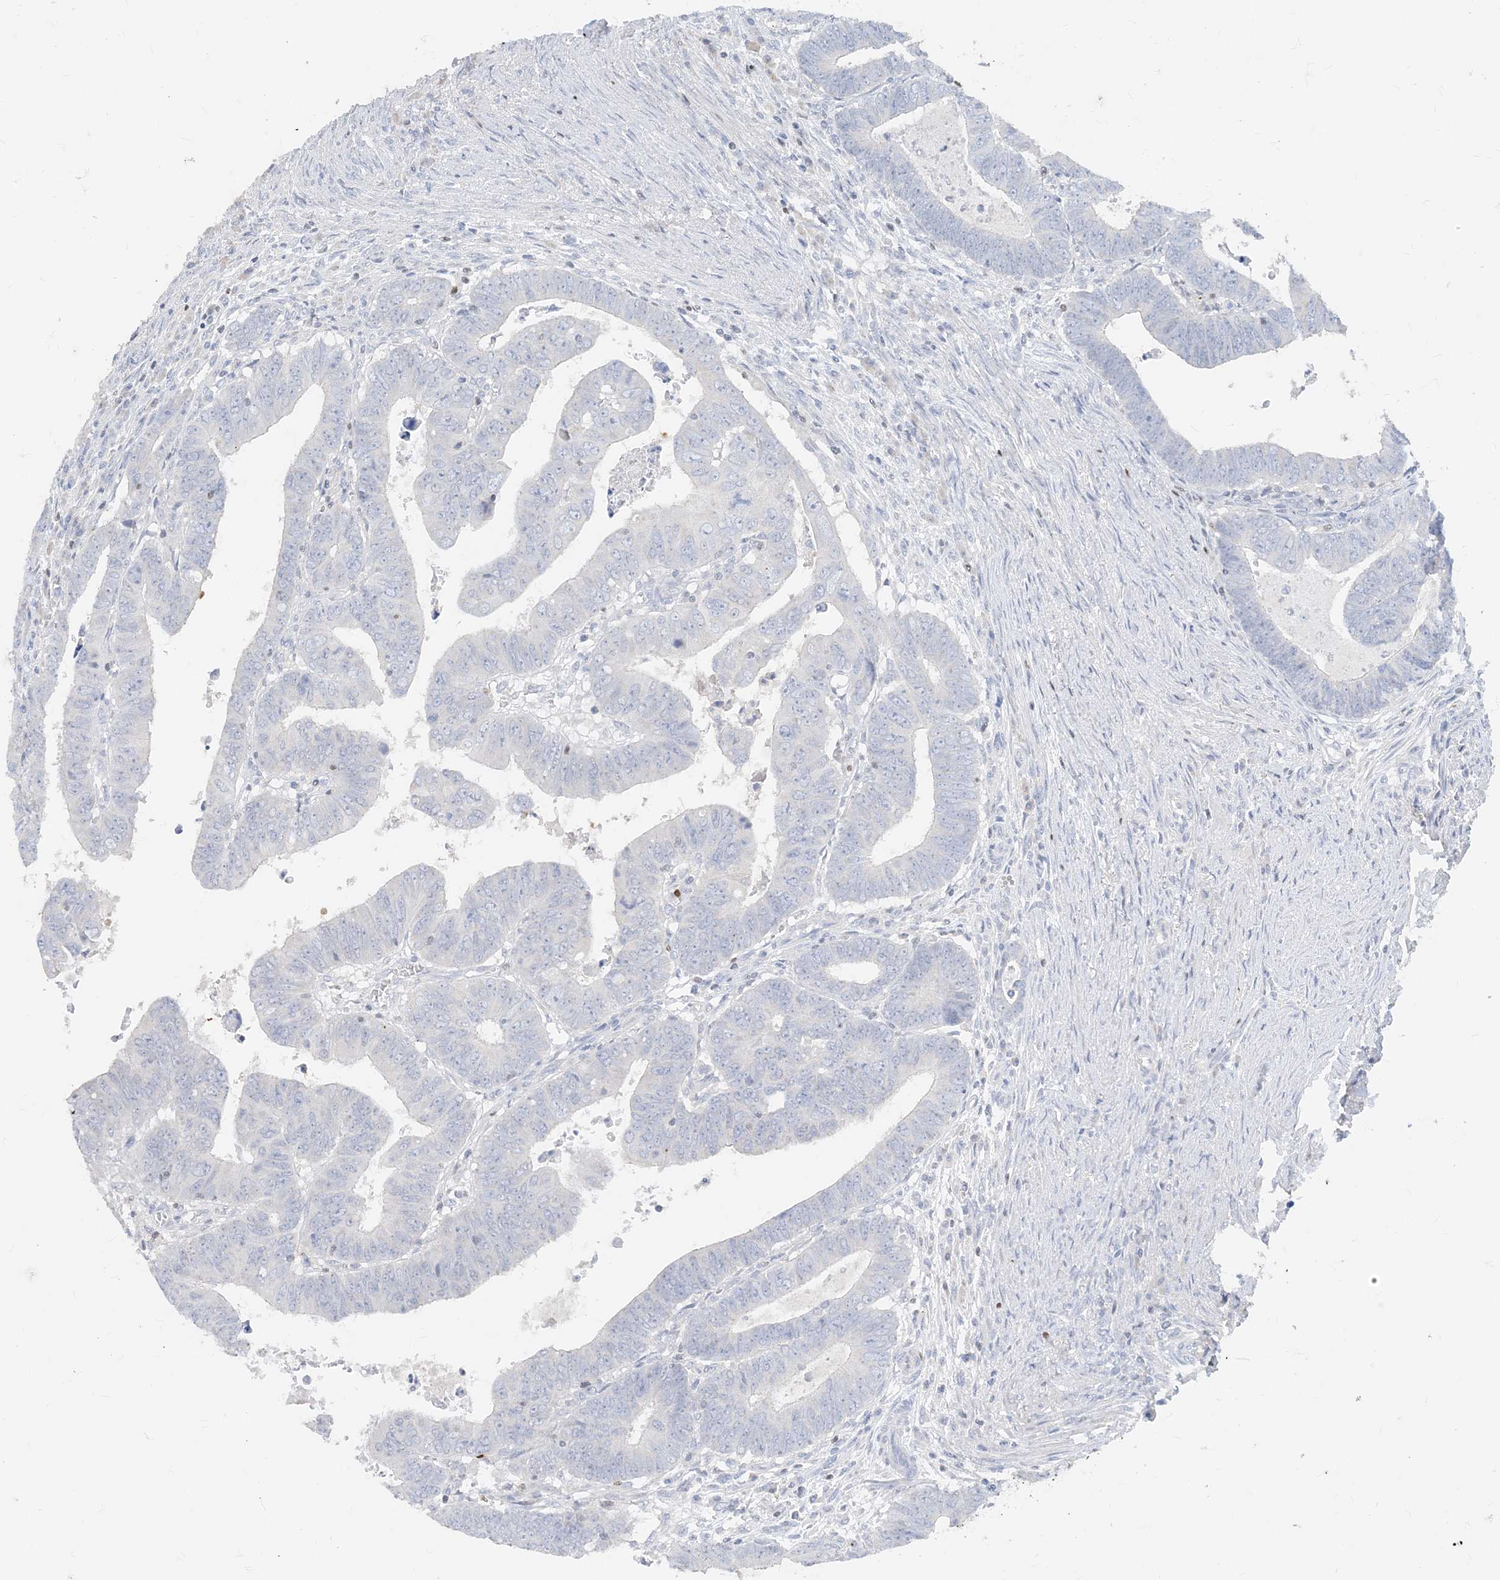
{"staining": {"intensity": "negative", "quantity": "none", "location": "none"}, "tissue": "colorectal cancer", "cell_type": "Tumor cells", "image_type": "cancer", "snomed": [{"axis": "morphology", "description": "Normal tissue, NOS"}, {"axis": "morphology", "description": "Adenocarcinoma, NOS"}, {"axis": "topography", "description": "Rectum"}], "caption": "Colorectal cancer (adenocarcinoma) was stained to show a protein in brown. There is no significant staining in tumor cells.", "gene": "TBX21", "patient": {"sex": "female", "age": 65}}